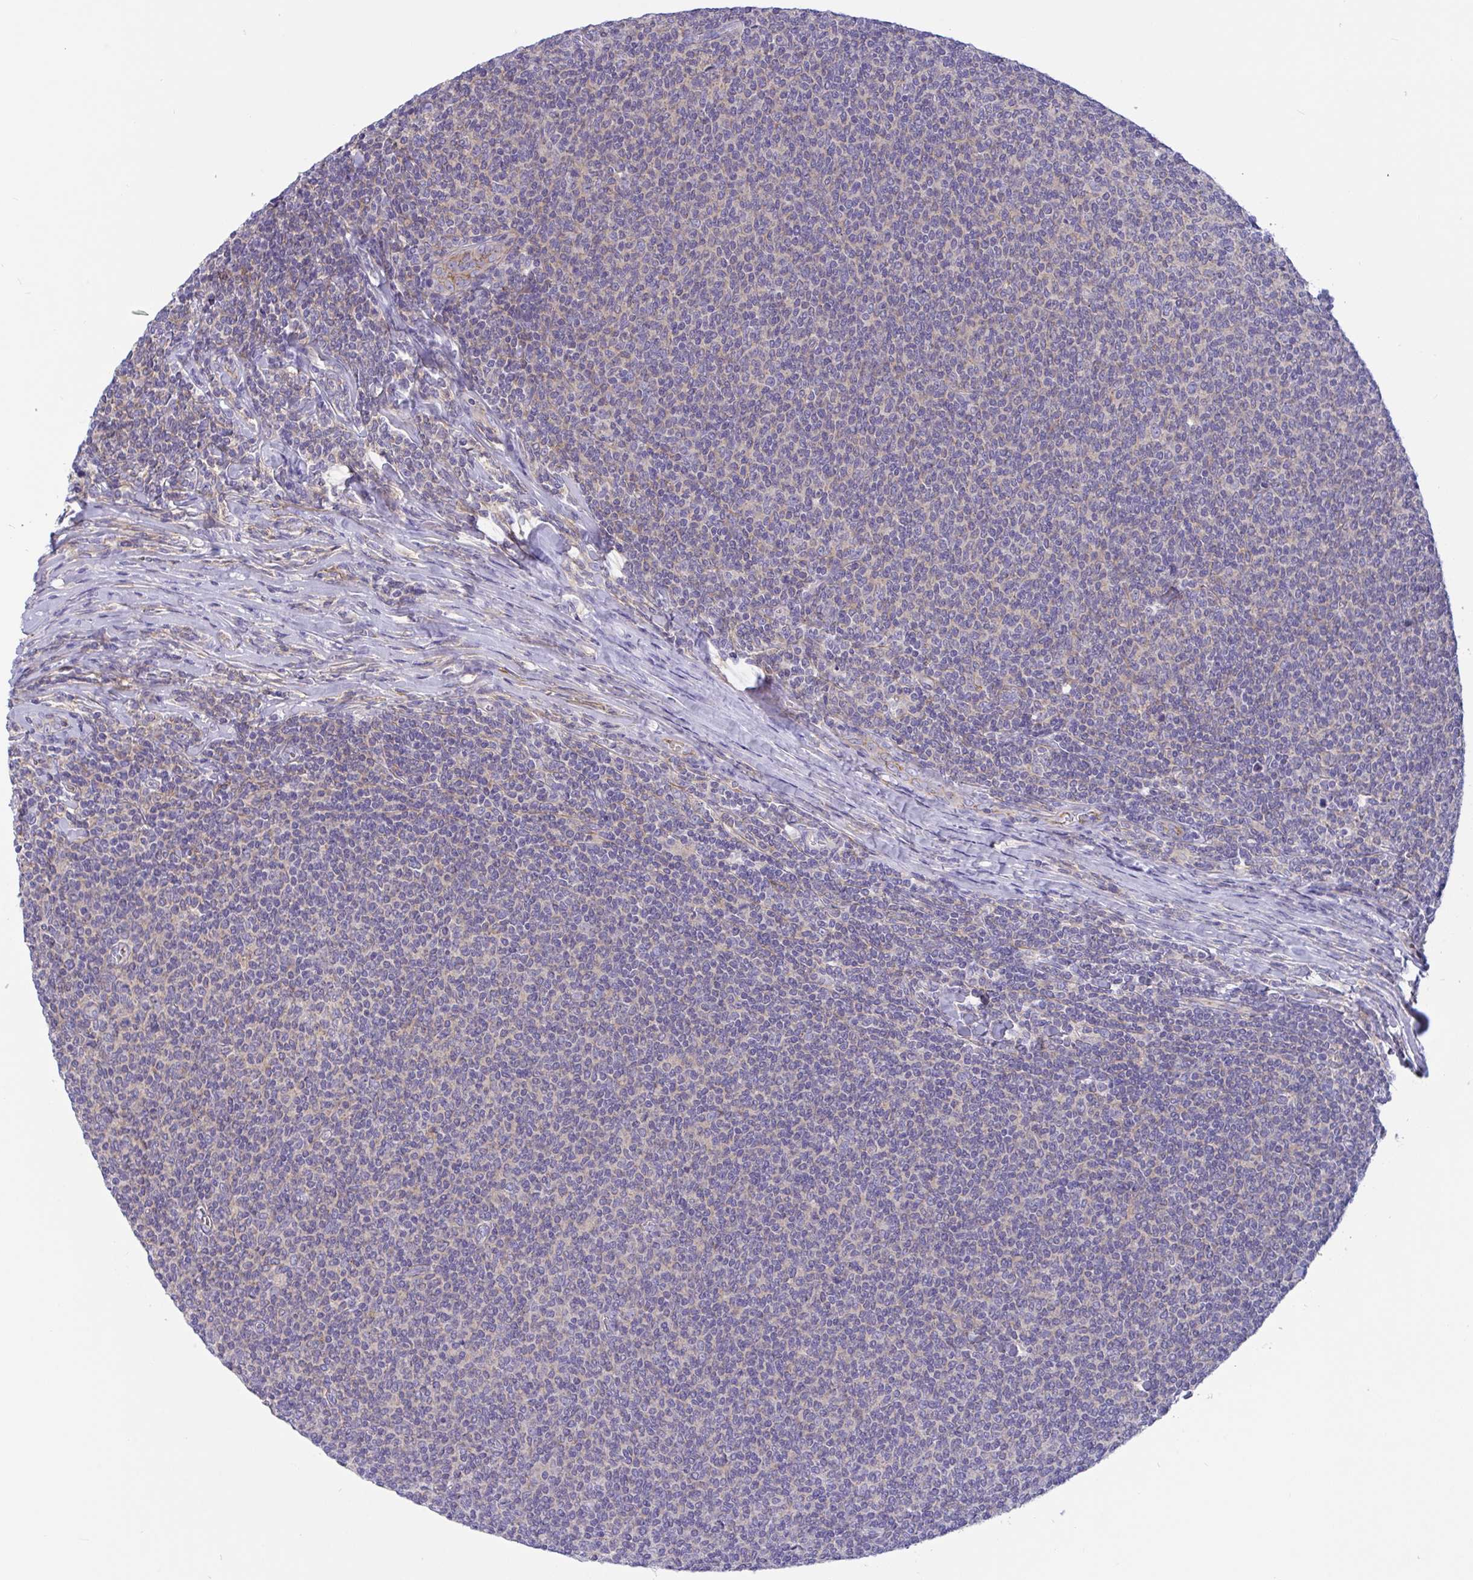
{"staining": {"intensity": "negative", "quantity": "none", "location": "none"}, "tissue": "lymphoma", "cell_type": "Tumor cells", "image_type": "cancer", "snomed": [{"axis": "morphology", "description": "Malignant lymphoma, non-Hodgkin's type, Low grade"}, {"axis": "topography", "description": "Lymph node"}], "caption": "This is a micrograph of immunohistochemistry staining of low-grade malignant lymphoma, non-Hodgkin's type, which shows no staining in tumor cells.", "gene": "OXLD1", "patient": {"sex": "male", "age": 52}}